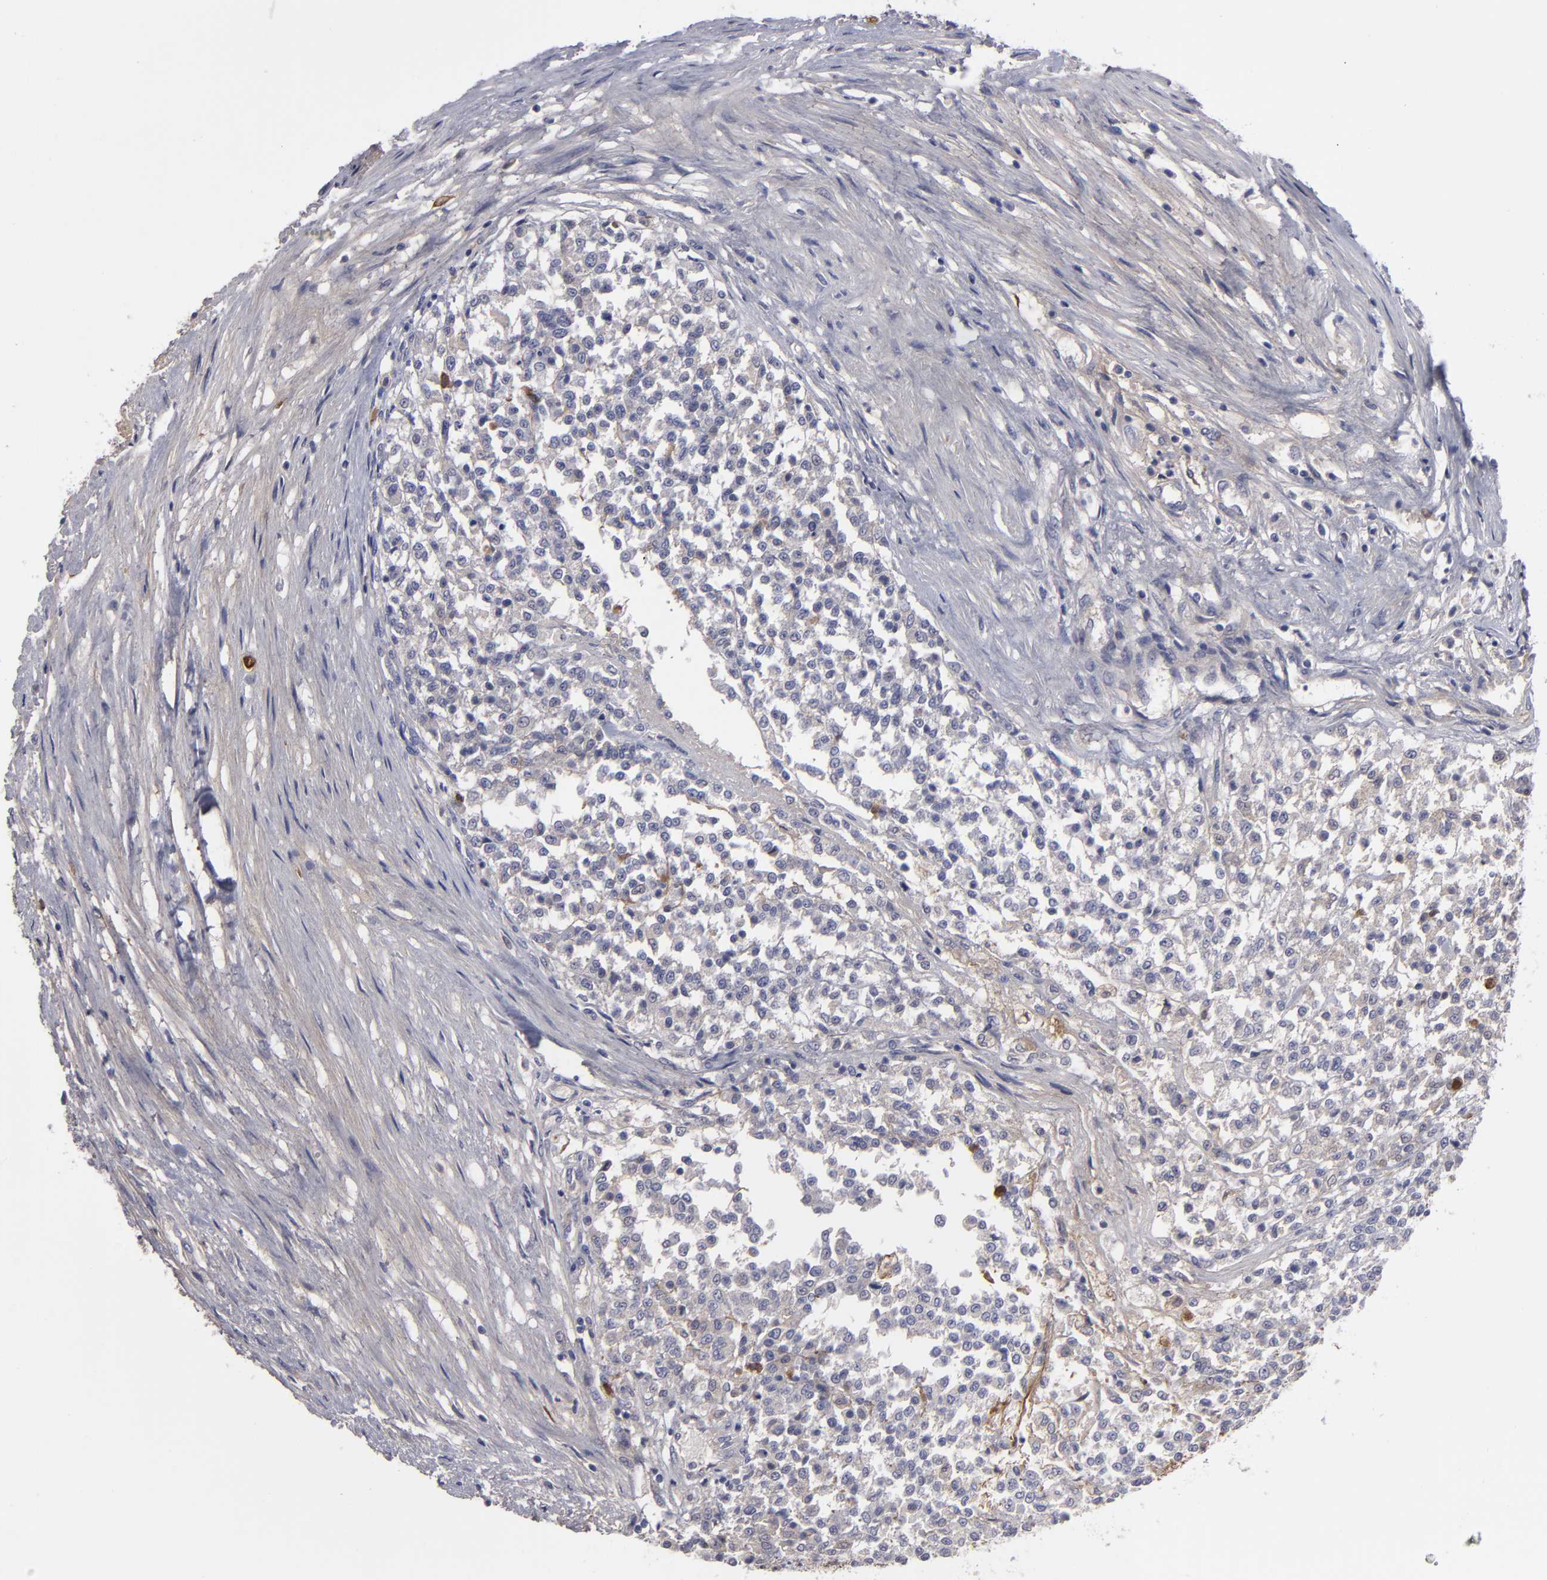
{"staining": {"intensity": "negative", "quantity": "none", "location": "none"}, "tissue": "testis cancer", "cell_type": "Tumor cells", "image_type": "cancer", "snomed": [{"axis": "morphology", "description": "Seminoma, NOS"}, {"axis": "topography", "description": "Testis"}], "caption": "Testis cancer (seminoma) stained for a protein using immunohistochemistry reveals no positivity tumor cells.", "gene": "FBLN1", "patient": {"sex": "male", "age": 59}}